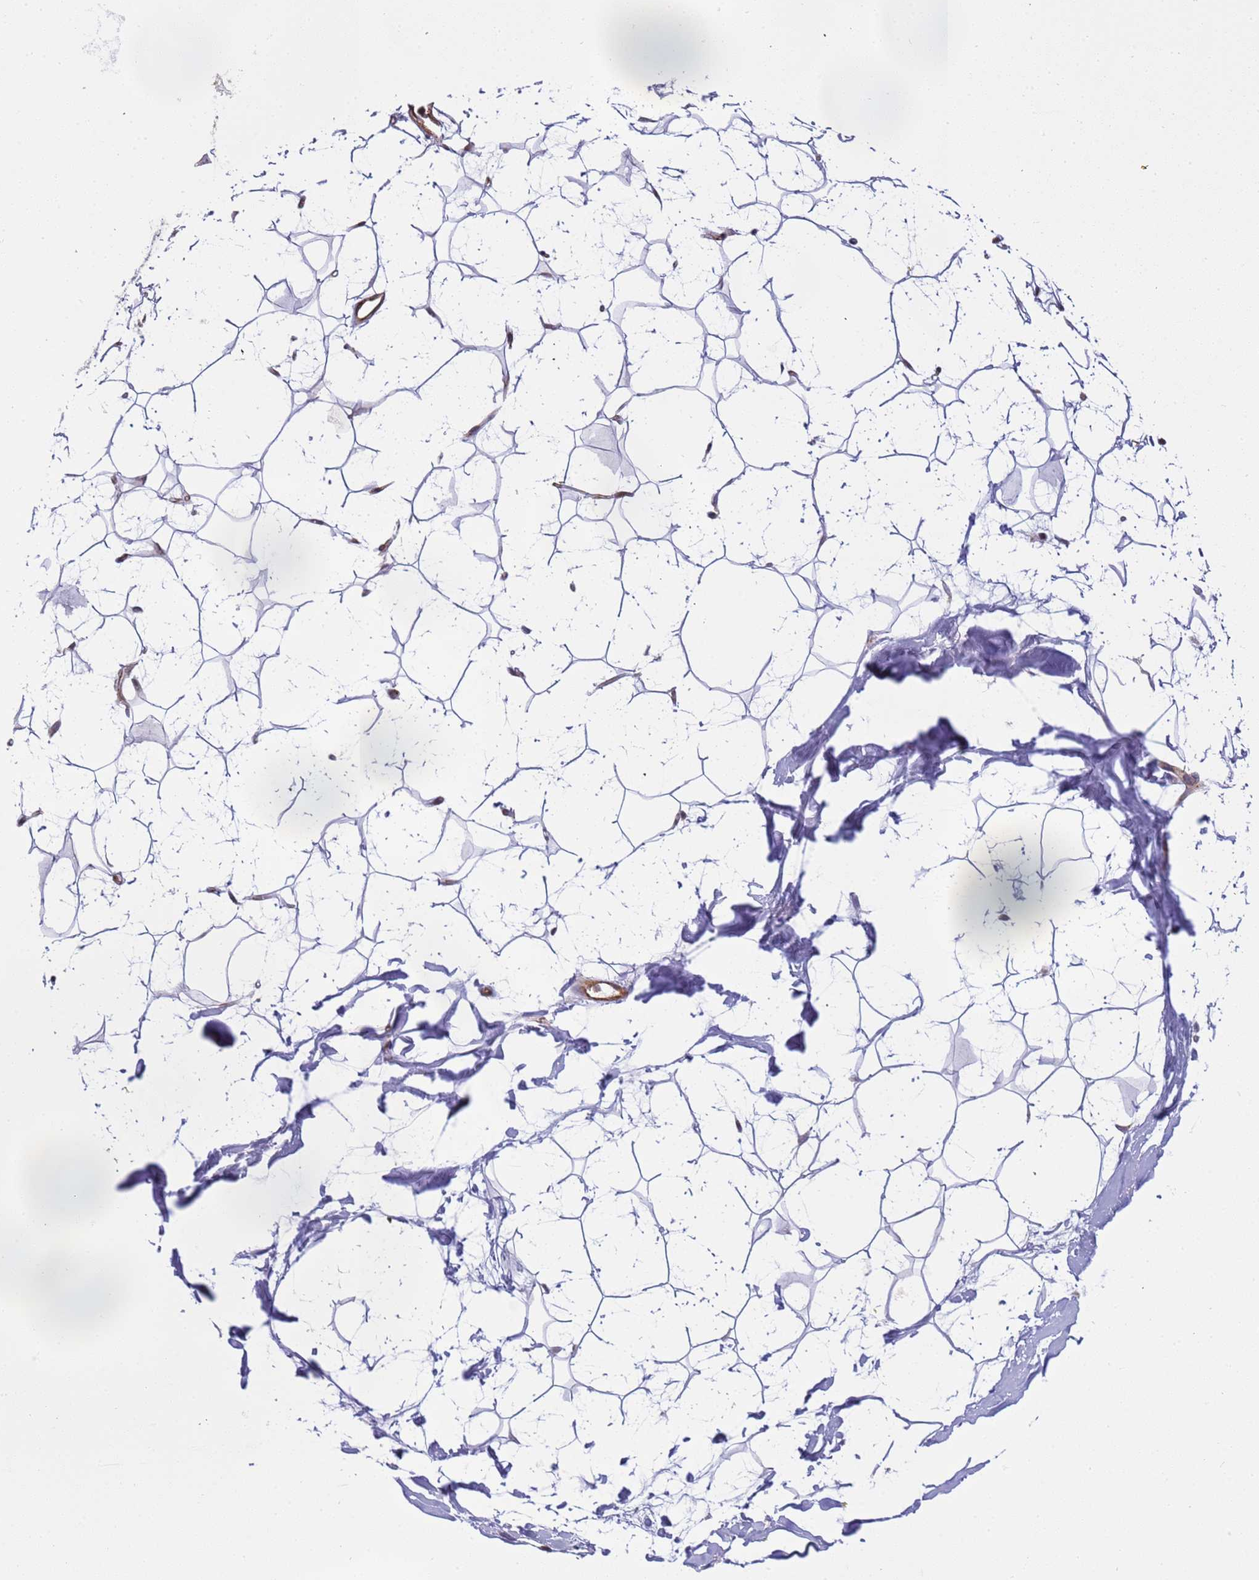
{"staining": {"intensity": "weak", "quantity": "25%-75%", "location": "nuclear"}, "tissue": "adipose tissue", "cell_type": "Adipocytes", "image_type": "normal", "snomed": [{"axis": "morphology", "description": "Normal tissue, NOS"}, {"axis": "topography", "description": "Breast"}], "caption": "Normal adipose tissue demonstrates weak nuclear expression in approximately 25%-75% of adipocytes.", "gene": "EMC2", "patient": {"sex": "female", "age": 26}}